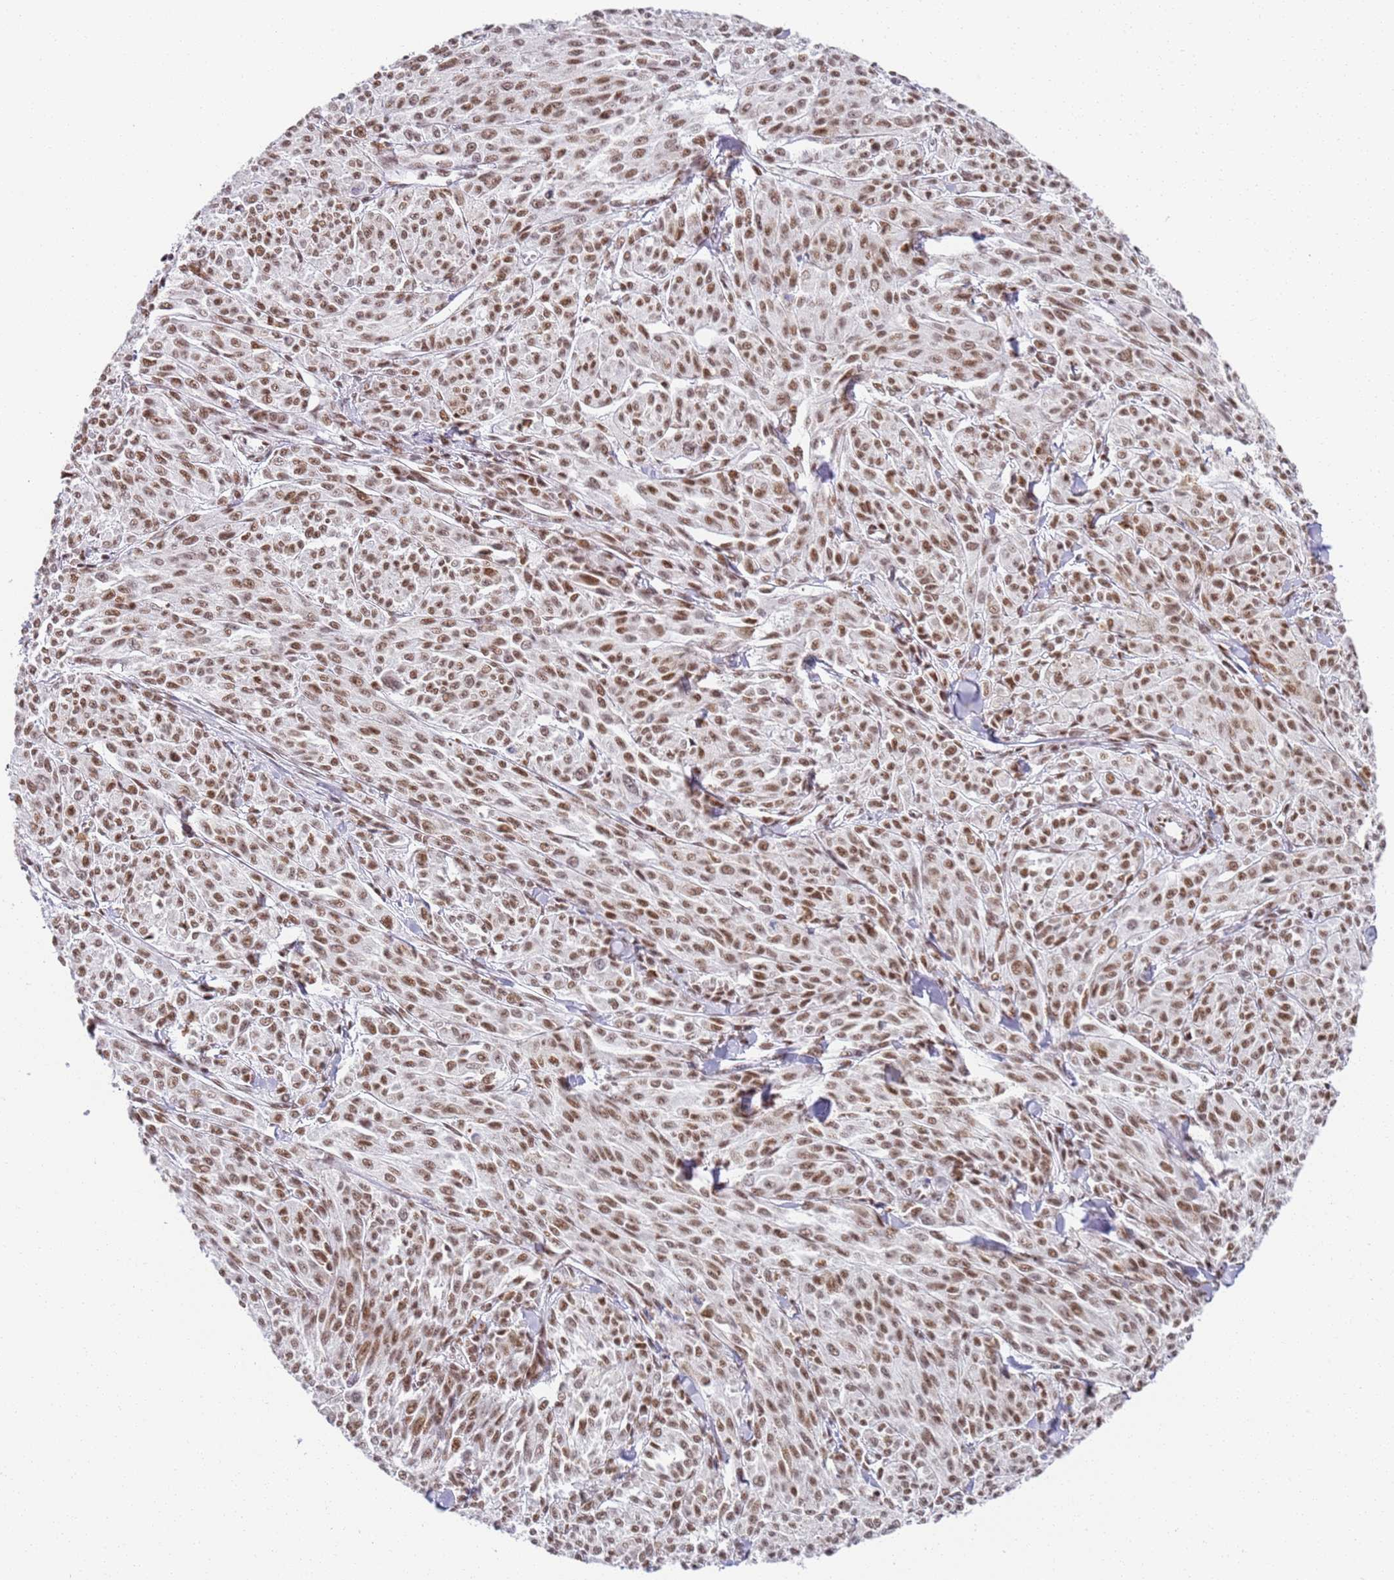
{"staining": {"intensity": "moderate", "quantity": ">75%", "location": "nuclear"}, "tissue": "melanoma", "cell_type": "Tumor cells", "image_type": "cancer", "snomed": [{"axis": "morphology", "description": "Malignant melanoma, NOS"}, {"axis": "topography", "description": "Skin"}], "caption": "Brown immunohistochemical staining in melanoma demonstrates moderate nuclear expression in approximately >75% of tumor cells. The staining is performed using DAB brown chromogen to label protein expression. The nuclei are counter-stained blue using hematoxylin.", "gene": "AKAP8L", "patient": {"sex": "female", "age": 52}}